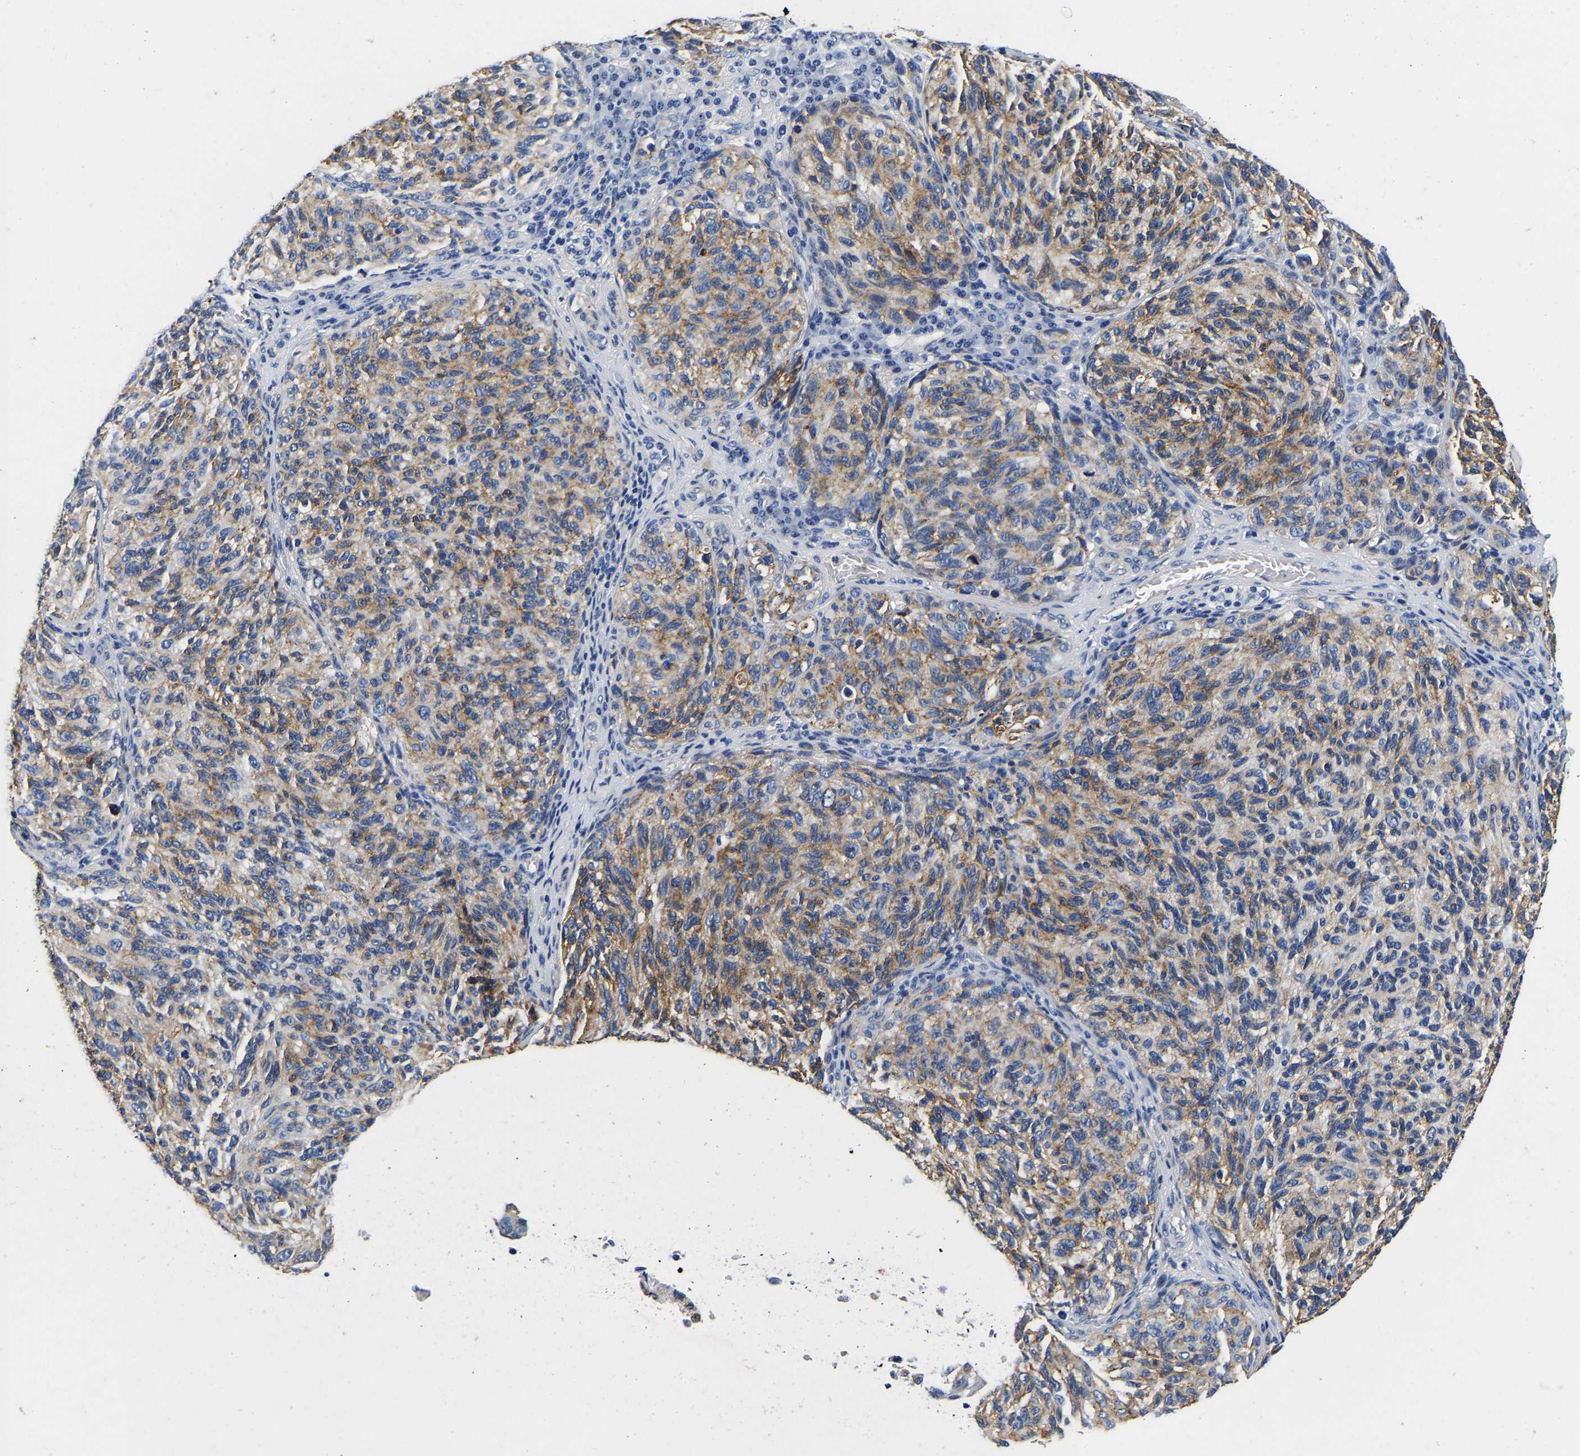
{"staining": {"intensity": "moderate", "quantity": ">75%", "location": "cytoplasmic/membranous"}, "tissue": "melanoma", "cell_type": "Tumor cells", "image_type": "cancer", "snomed": [{"axis": "morphology", "description": "Malignant melanoma, NOS"}, {"axis": "topography", "description": "Skin"}], "caption": "This photomicrograph reveals IHC staining of melanoma, with medium moderate cytoplasmic/membranous expression in approximately >75% of tumor cells.", "gene": "GRN", "patient": {"sex": "female", "age": 73}}